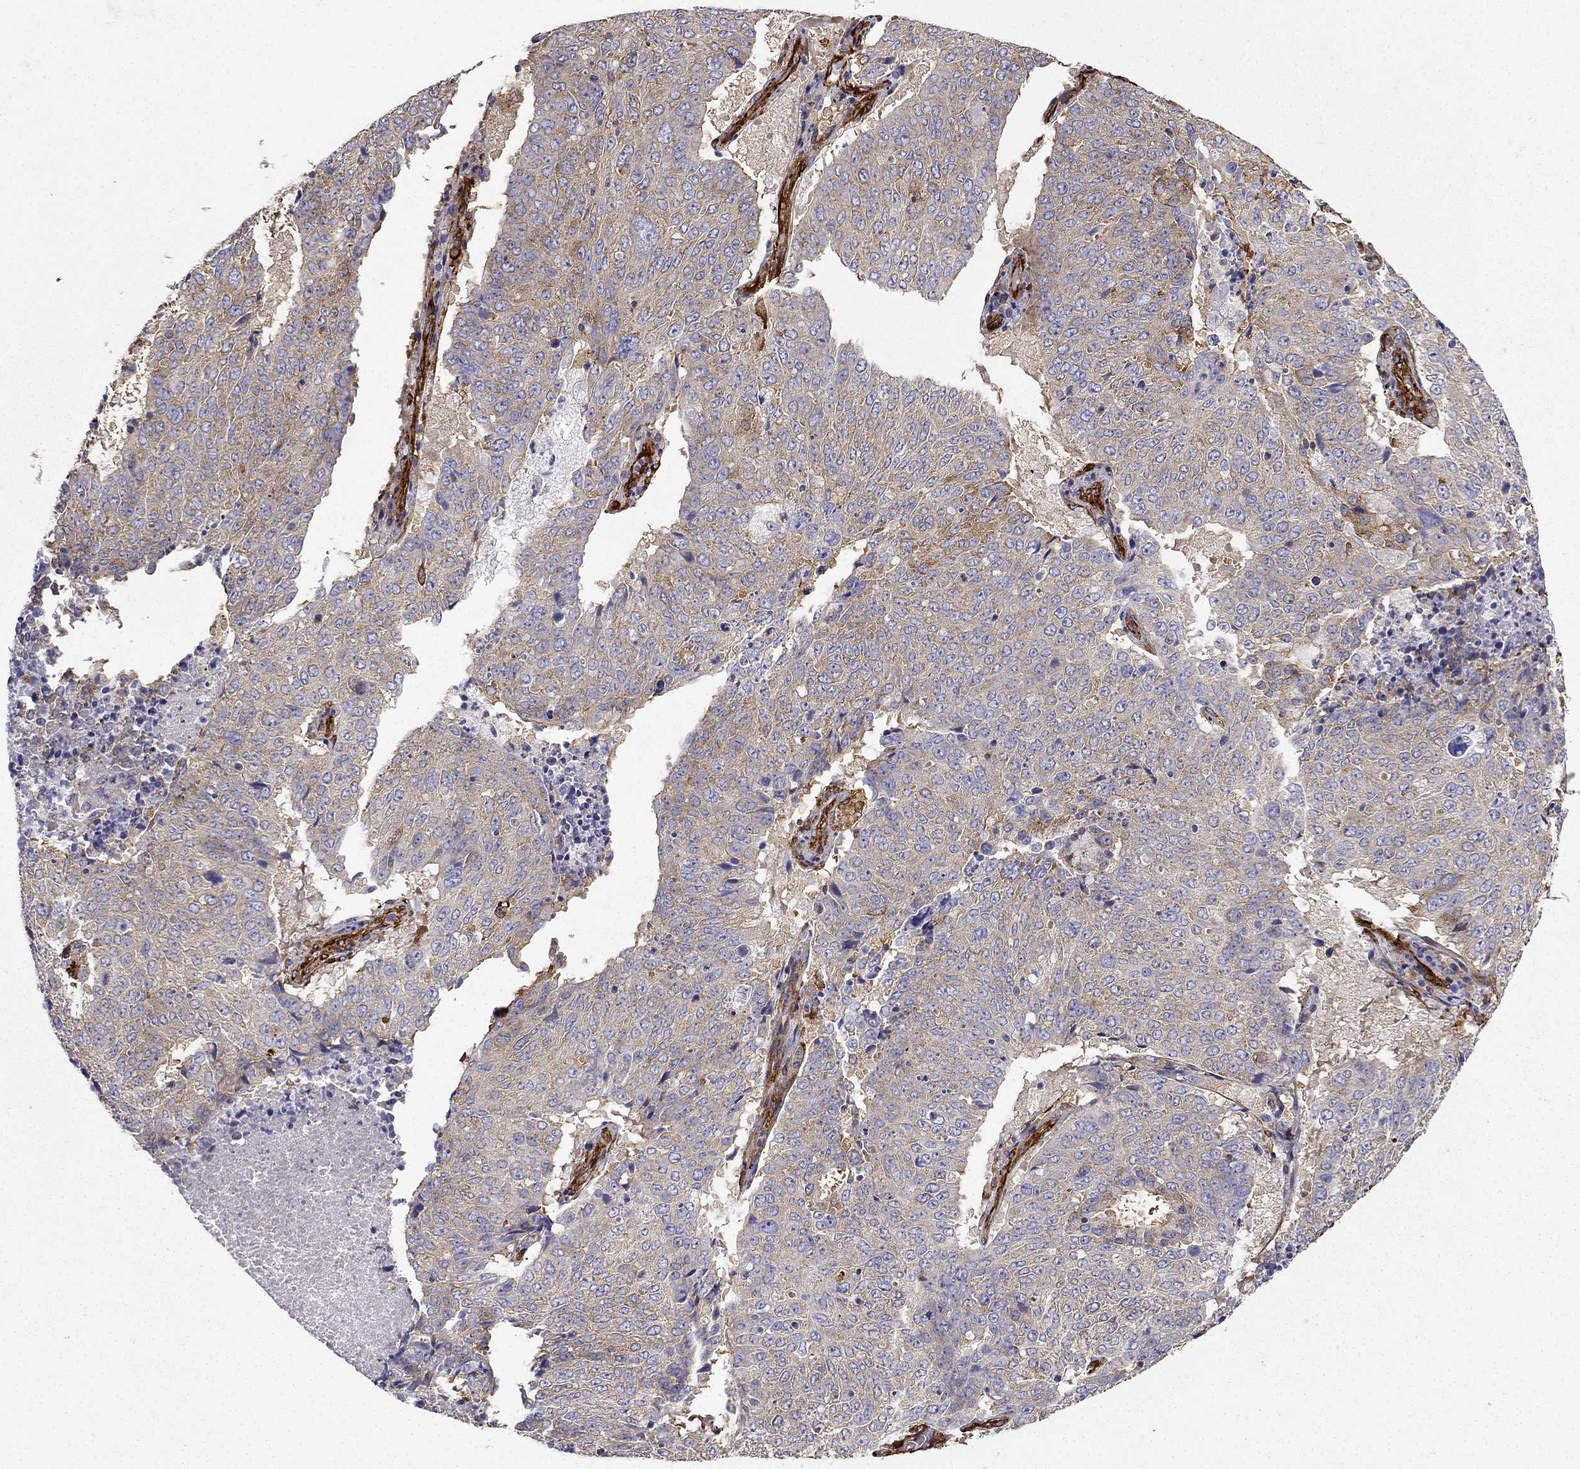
{"staining": {"intensity": "weak", "quantity": ">75%", "location": "cytoplasmic/membranous"}, "tissue": "lung cancer", "cell_type": "Tumor cells", "image_type": "cancer", "snomed": [{"axis": "morphology", "description": "Normal tissue, NOS"}, {"axis": "morphology", "description": "Squamous cell carcinoma, NOS"}, {"axis": "topography", "description": "Bronchus"}, {"axis": "topography", "description": "Lung"}], "caption": "Immunohistochemistry (DAB) staining of human lung squamous cell carcinoma shows weak cytoplasmic/membranous protein positivity in about >75% of tumor cells.", "gene": "MAP4", "patient": {"sex": "male", "age": 64}}